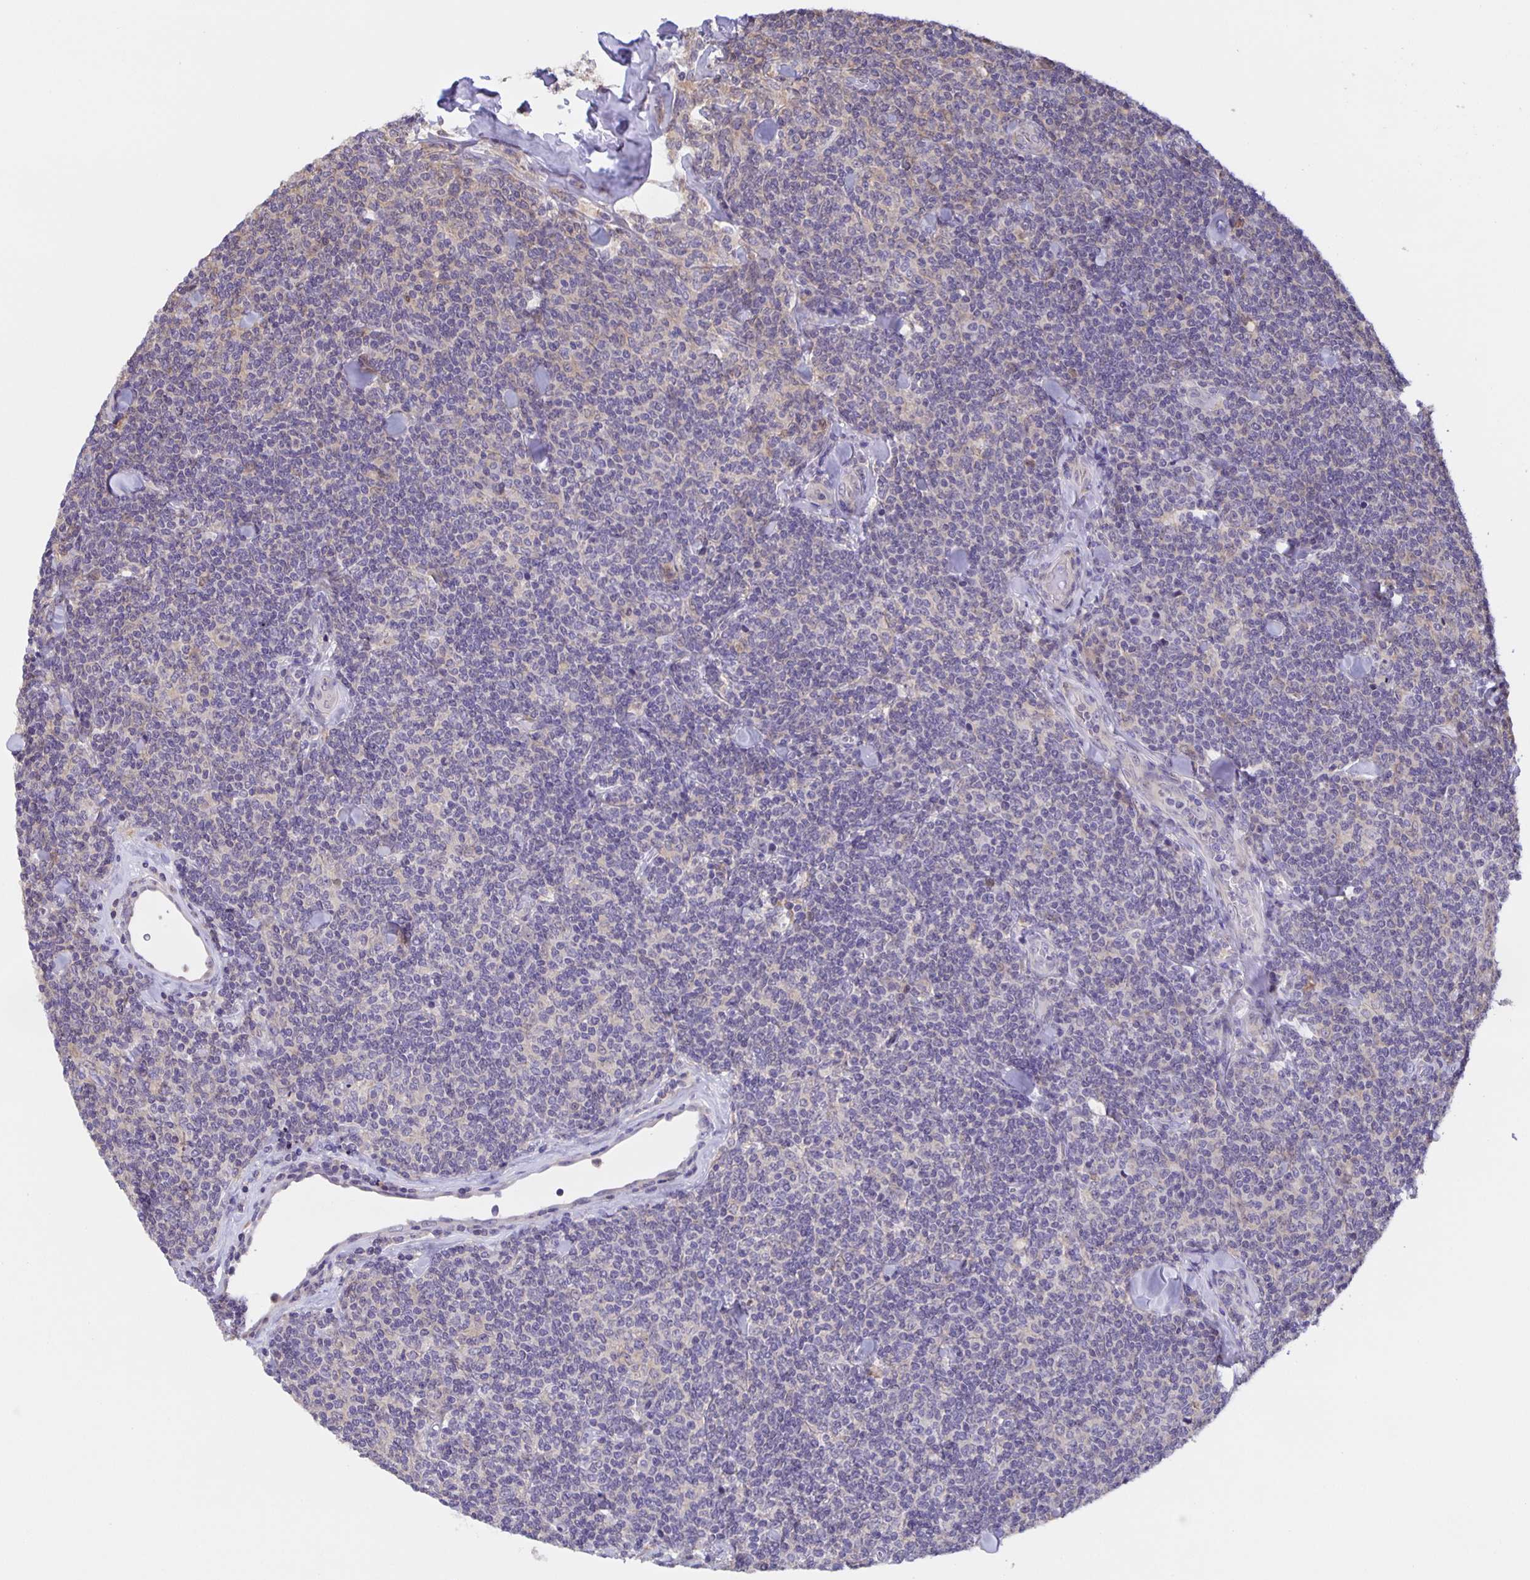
{"staining": {"intensity": "negative", "quantity": "none", "location": "none"}, "tissue": "lymphoma", "cell_type": "Tumor cells", "image_type": "cancer", "snomed": [{"axis": "morphology", "description": "Malignant lymphoma, non-Hodgkin's type, Low grade"}, {"axis": "topography", "description": "Lymph node"}], "caption": "Tumor cells show no significant protein staining in lymphoma. Brightfield microscopy of IHC stained with DAB (brown) and hematoxylin (blue), captured at high magnification.", "gene": "MARCHF6", "patient": {"sex": "female", "age": 56}}